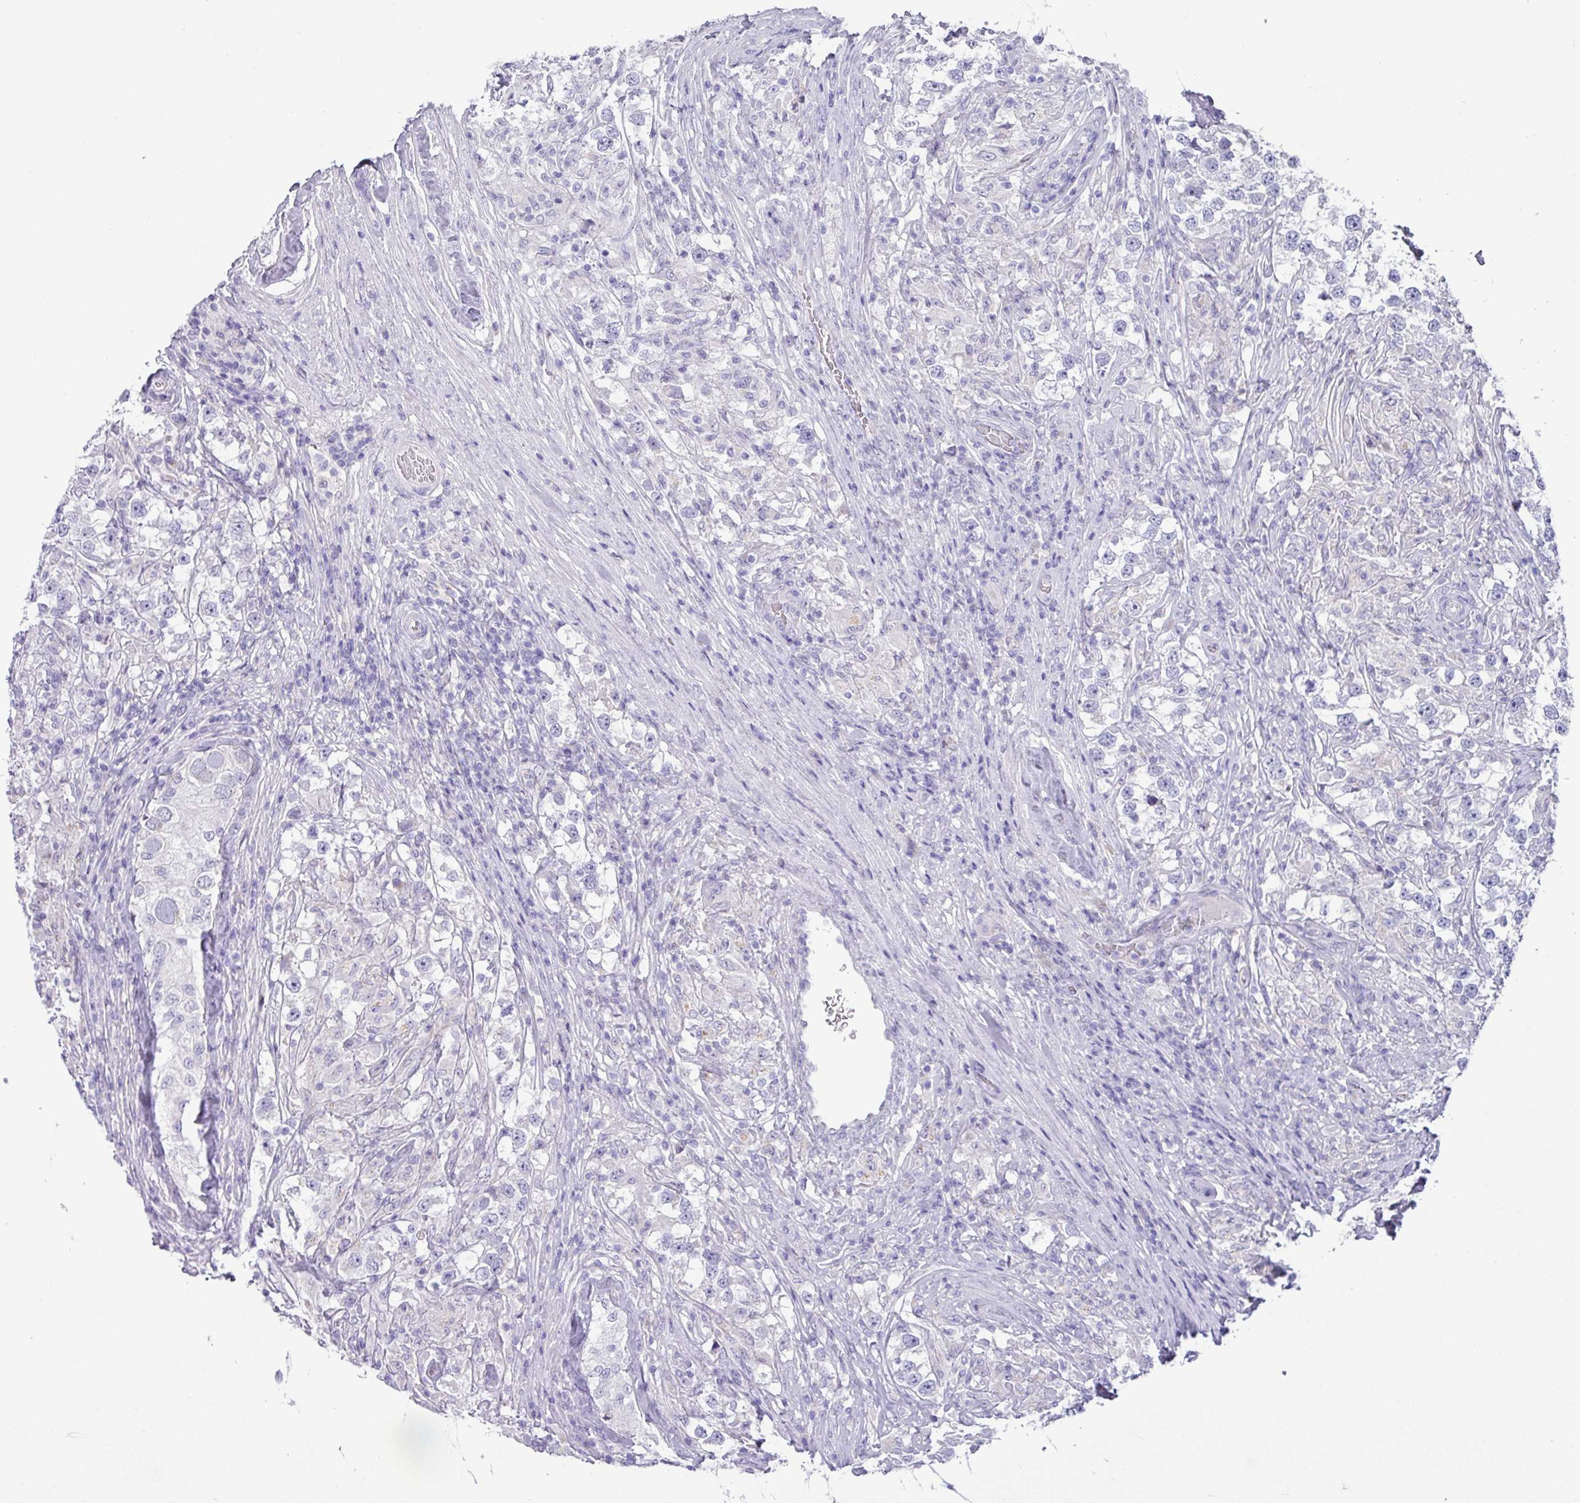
{"staining": {"intensity": "negative", "quantity": "none", "location": "none"}, "tissue": "testis cancer", "cell_type": "Tumor cells", "image_type": "cancer", "snomed": [{"axis": "morphology", "description": "Seminoma, NOS"}, {"axis": "topography", "description": "Testis"}], "caption": "A high-resolution histopathology image shows IHC staining of testis cancer (seminoma), which reveals no significant staining in tumor cells. (Stains: DAB IHC with hematoxylin counter stain, Microscopy: brightfield microscopy at high magnification).", "gene": "STIMATE", "patient": {"sex": "male", "age": 46}}